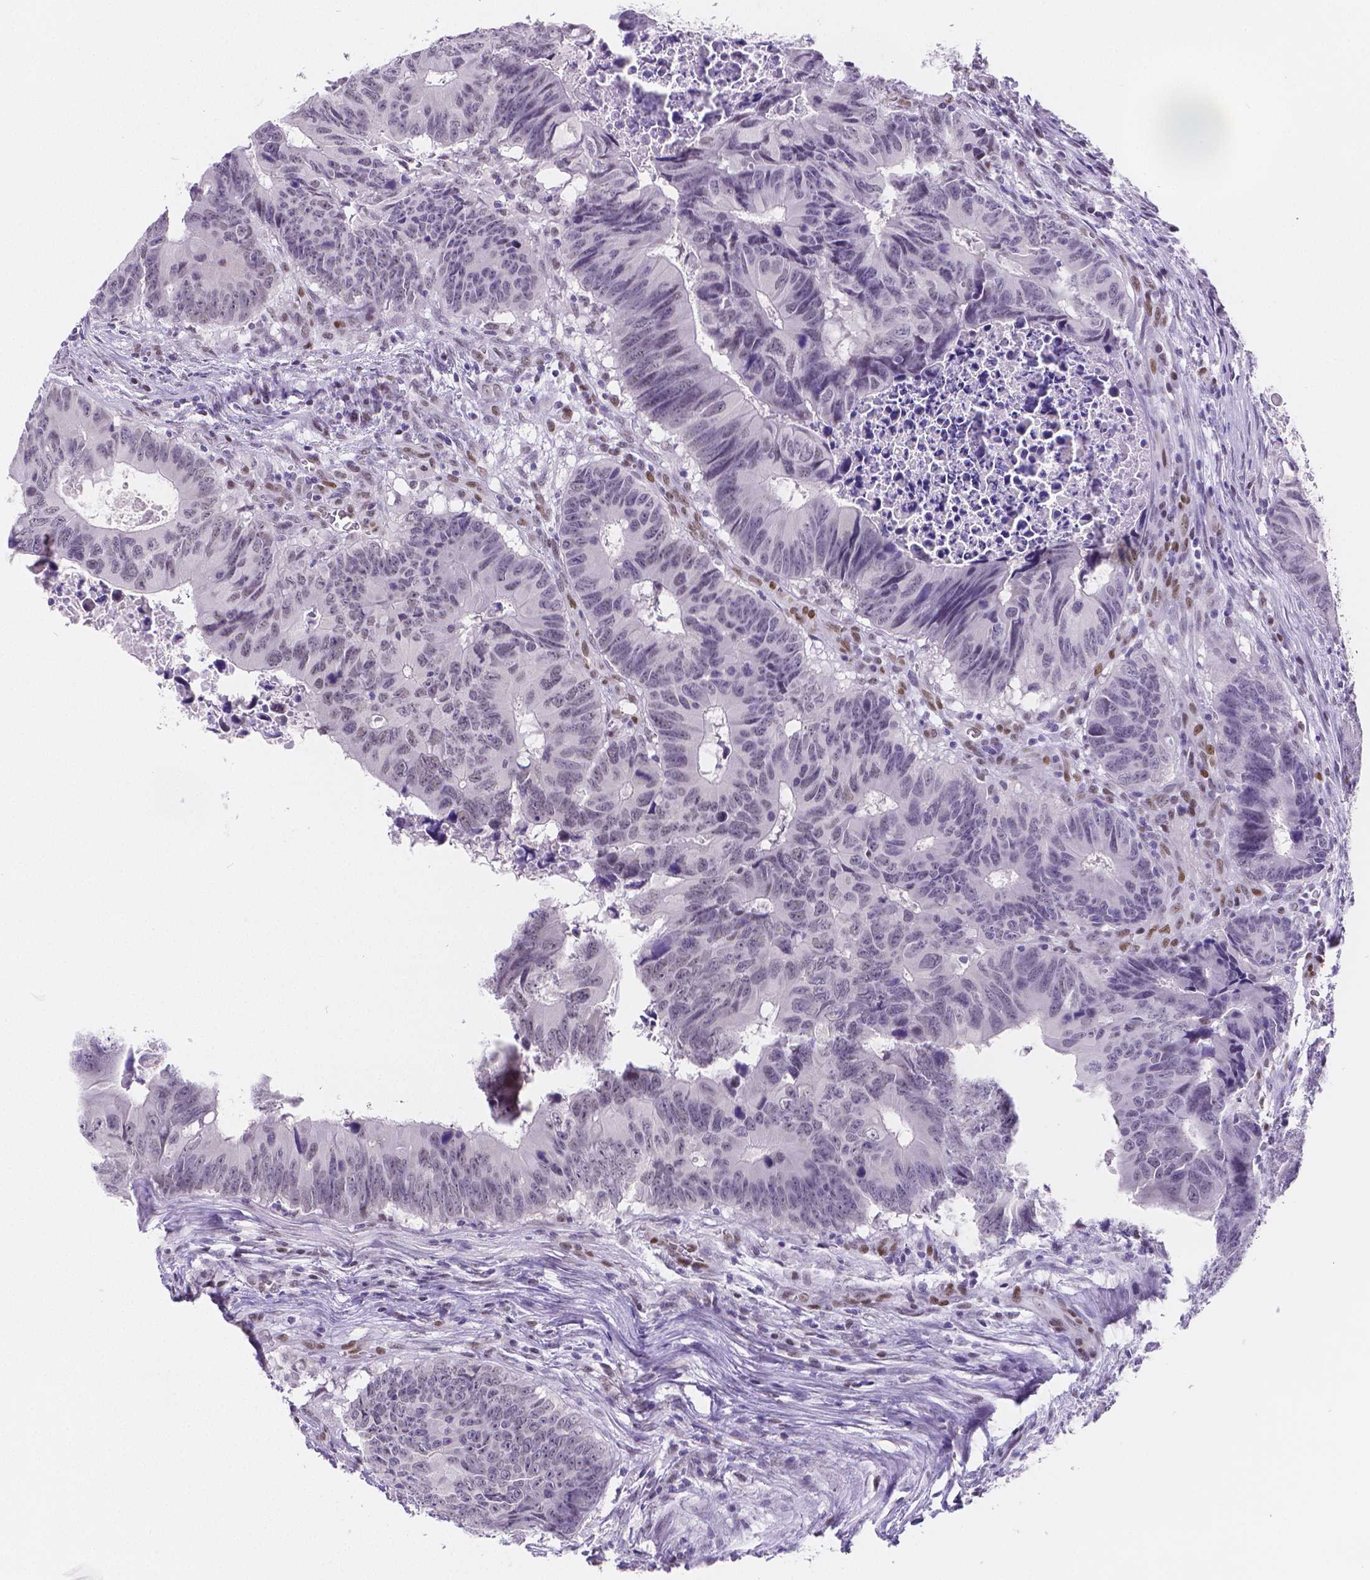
{"staining": {"intensity": "negative", "quantity": "none", "location": "none"}, "tissue": "colorectal cancer", "cell_type": "Tumor cells", "image_type": "cancer", "snomed": [{"axis": "morphology", "description": "Adenocarcinoma, NOS"}, {"axis": "topography", "description": "Colon"}], "caption": "There is no significant positivity in tumor cells of colorectal adenocarcinoma.", "gene": "MEF2C", "patient": {"sex": "female", "age": 82}}